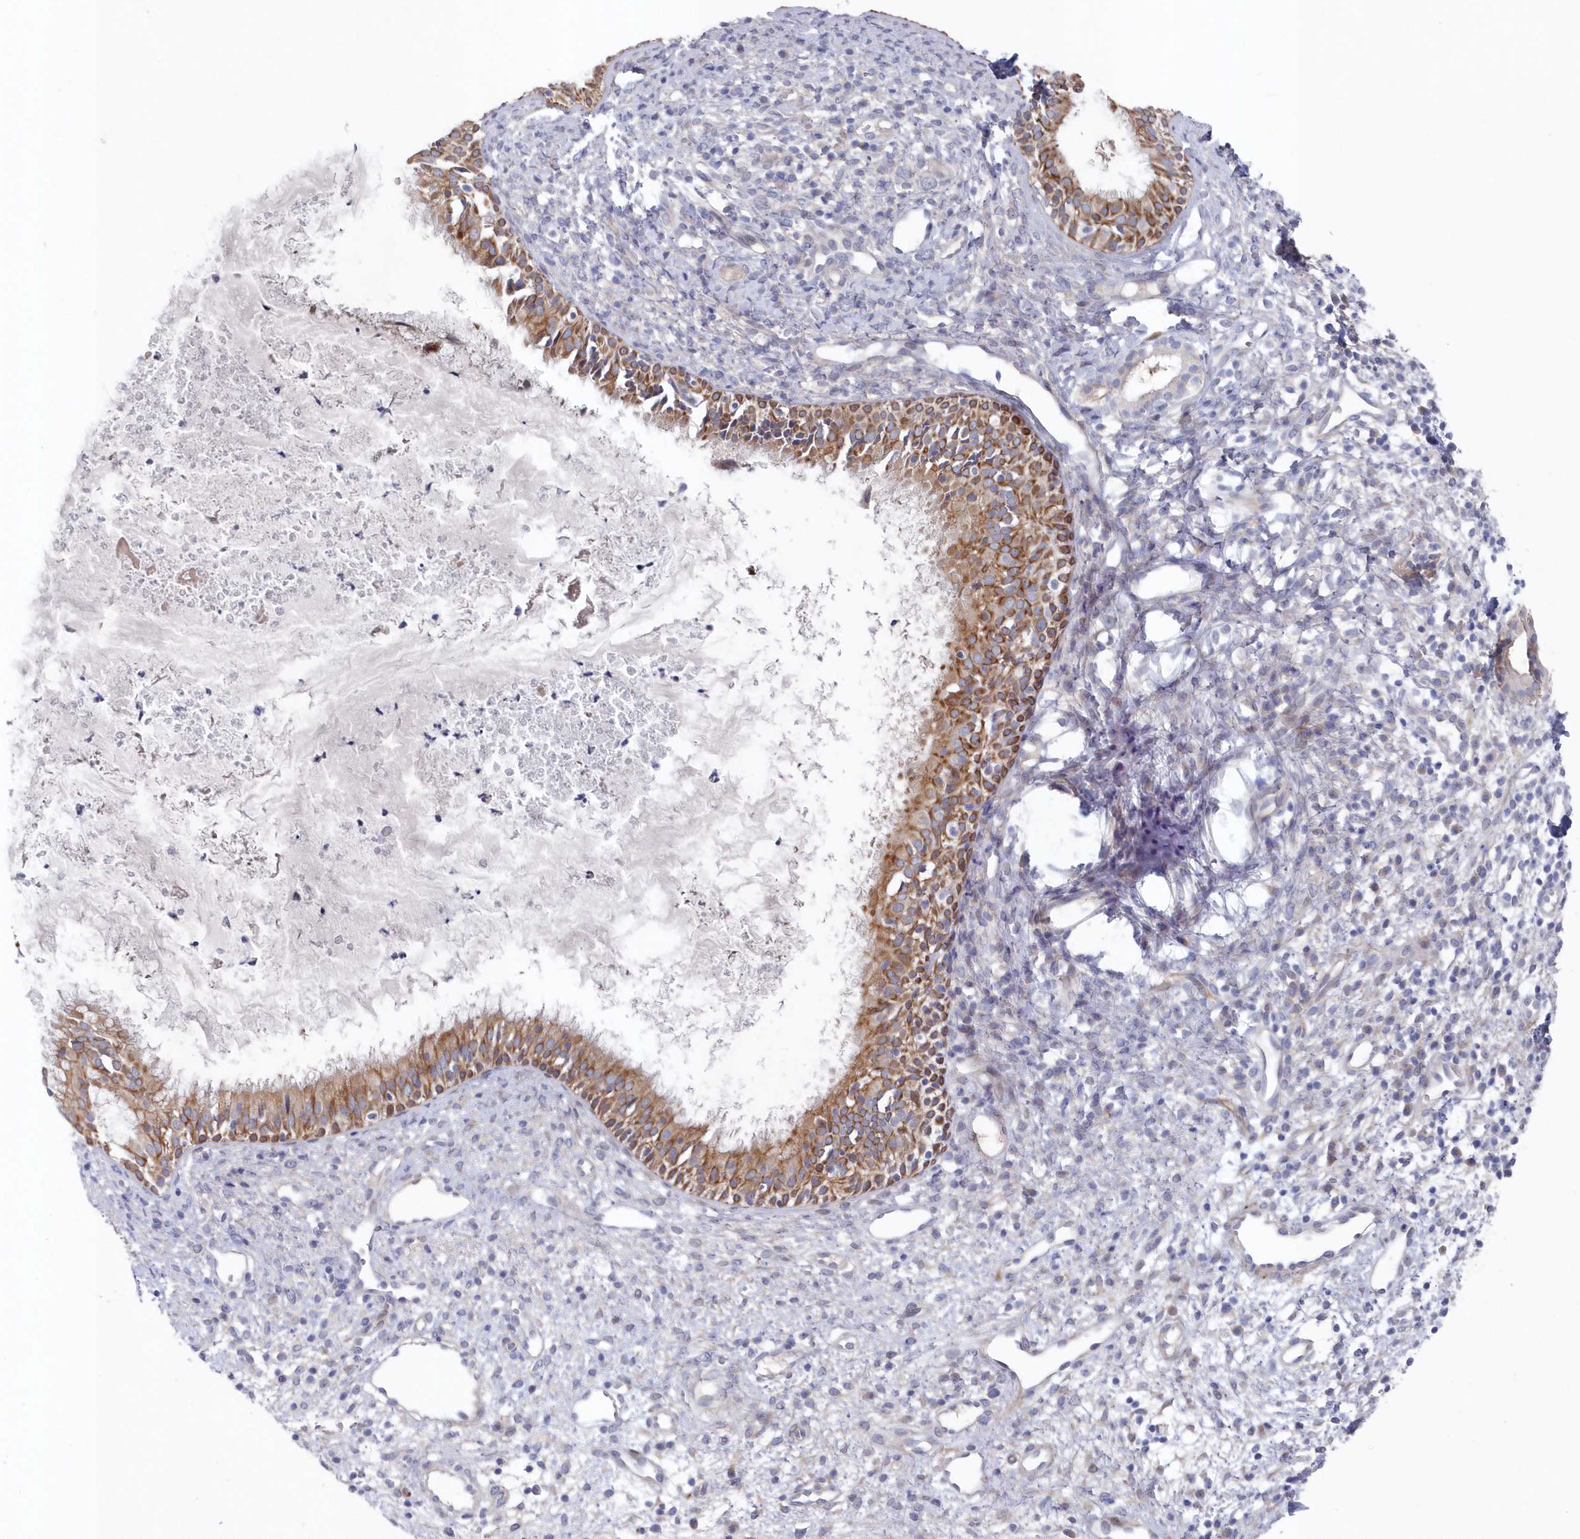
{"staining": {"intensity": "moderate", "quantity": ">75%", "location": "cytoplasmic/membranous"}, "tissue": "nasopharynx", "cell_type": "Respiratory epithelial cells", "image_type": "normal", "snomed": [{"axis": "morphology", "description": "Normal tissue, NOS"}, {"axis": "topography", "description": "Nasopharynx"}], "caption": "Respiratory epithelial cells show medium levels of moderate cytoplasmic/membranous expression in about >75% of cells in benign human nasopharynx.", "gene": "KIAA1586", "patient": {"sex": "male", "age": 22}}